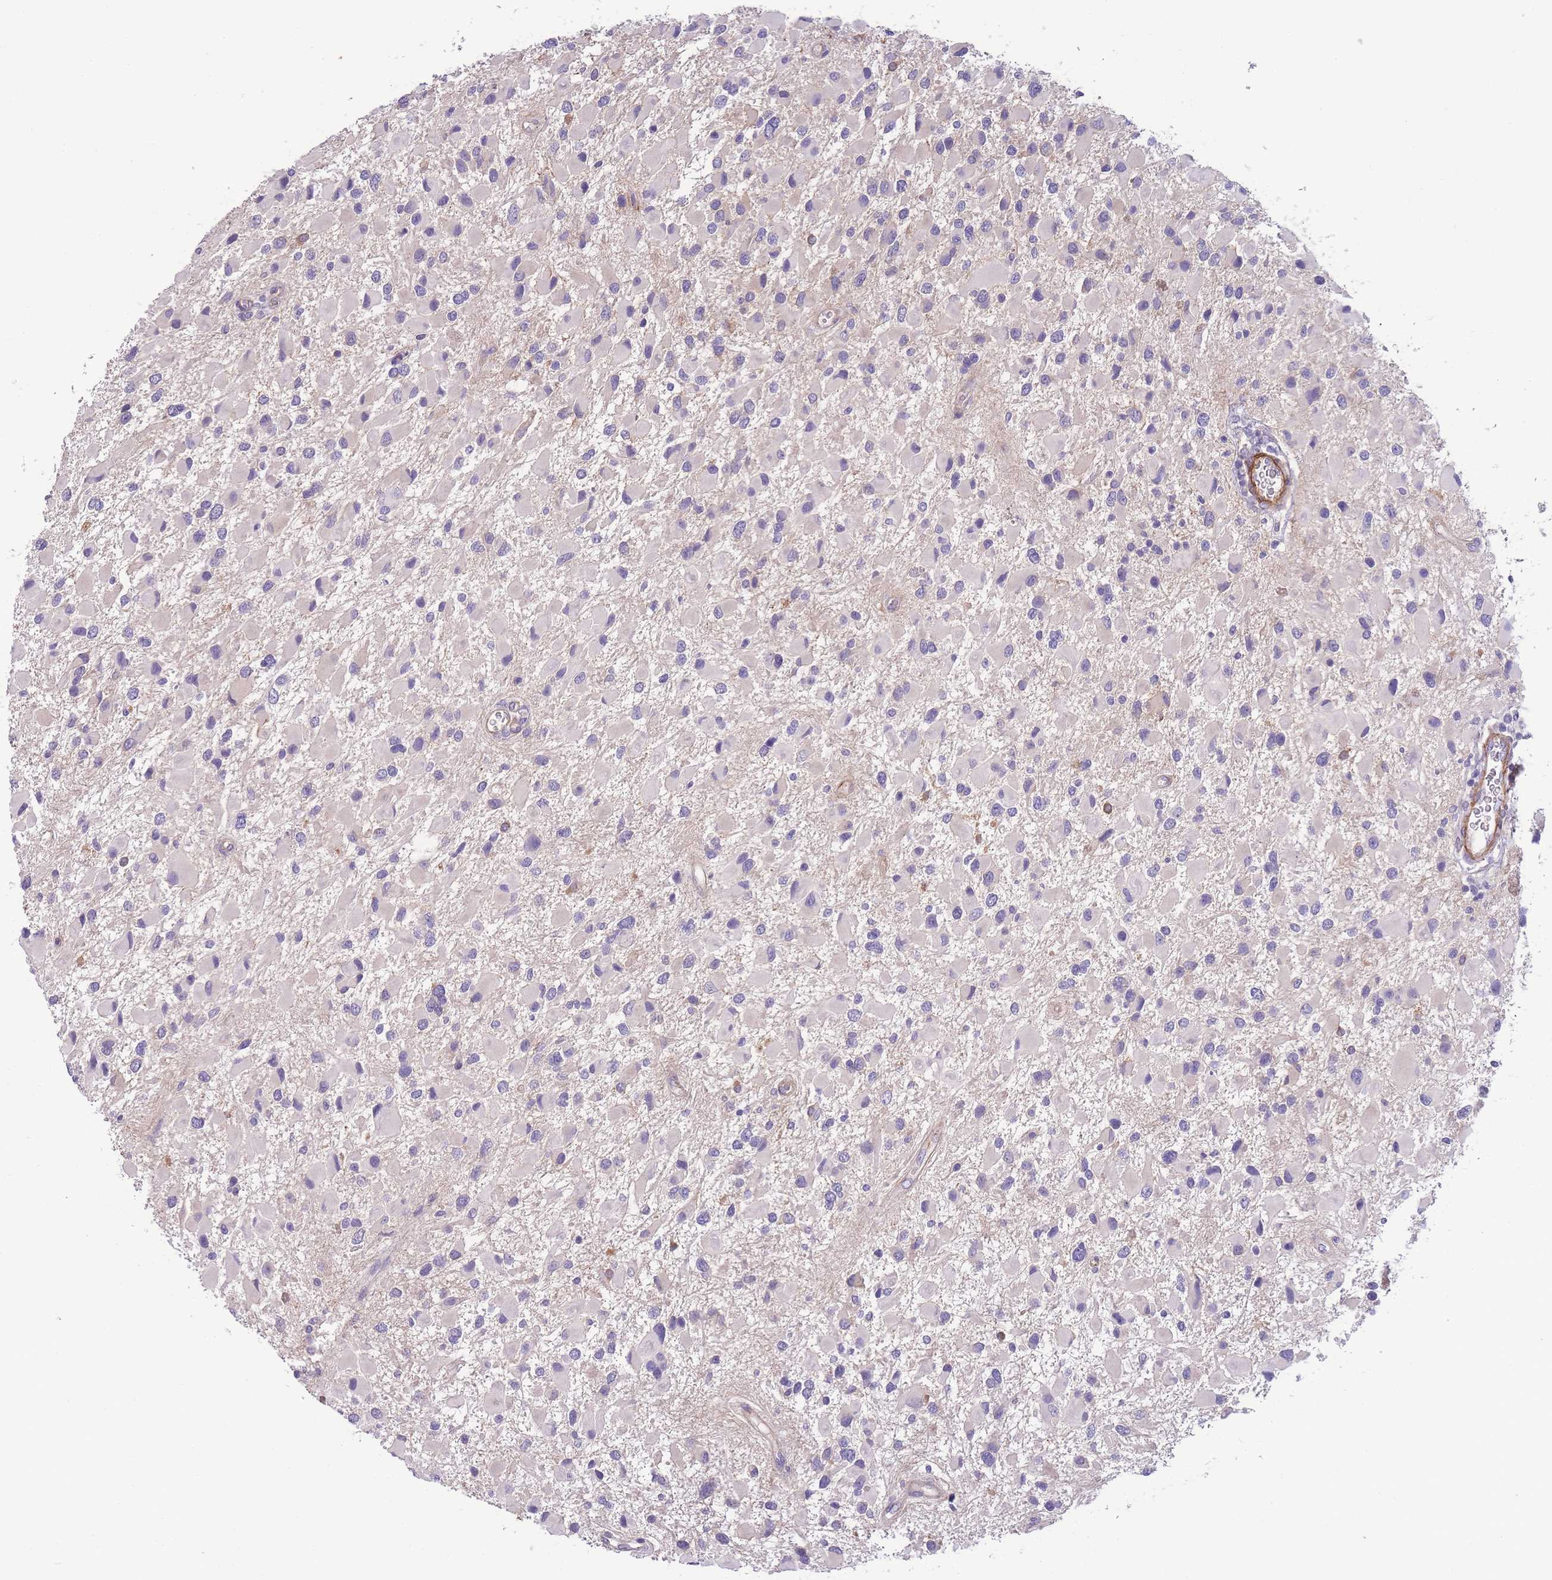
{"staining": {"intensity": "negative", "quantity": "none", "location": "none"}, "tissue": "glioma", "cell_type": "Tumor cells", "image_type": "cancer", "snomed": [{"axis": "morphology", "description": "Glioma, malignant, High grade"}, {"axis": "topography", "description": "Brain"}], "caption": "High power microscopy histopathology image of an immunohistochemistry micrograph of glioma, revealing no significant expression in tumor cells.", "gene": "FAM124A", "patient": {"sex": "male", "age": 53}}